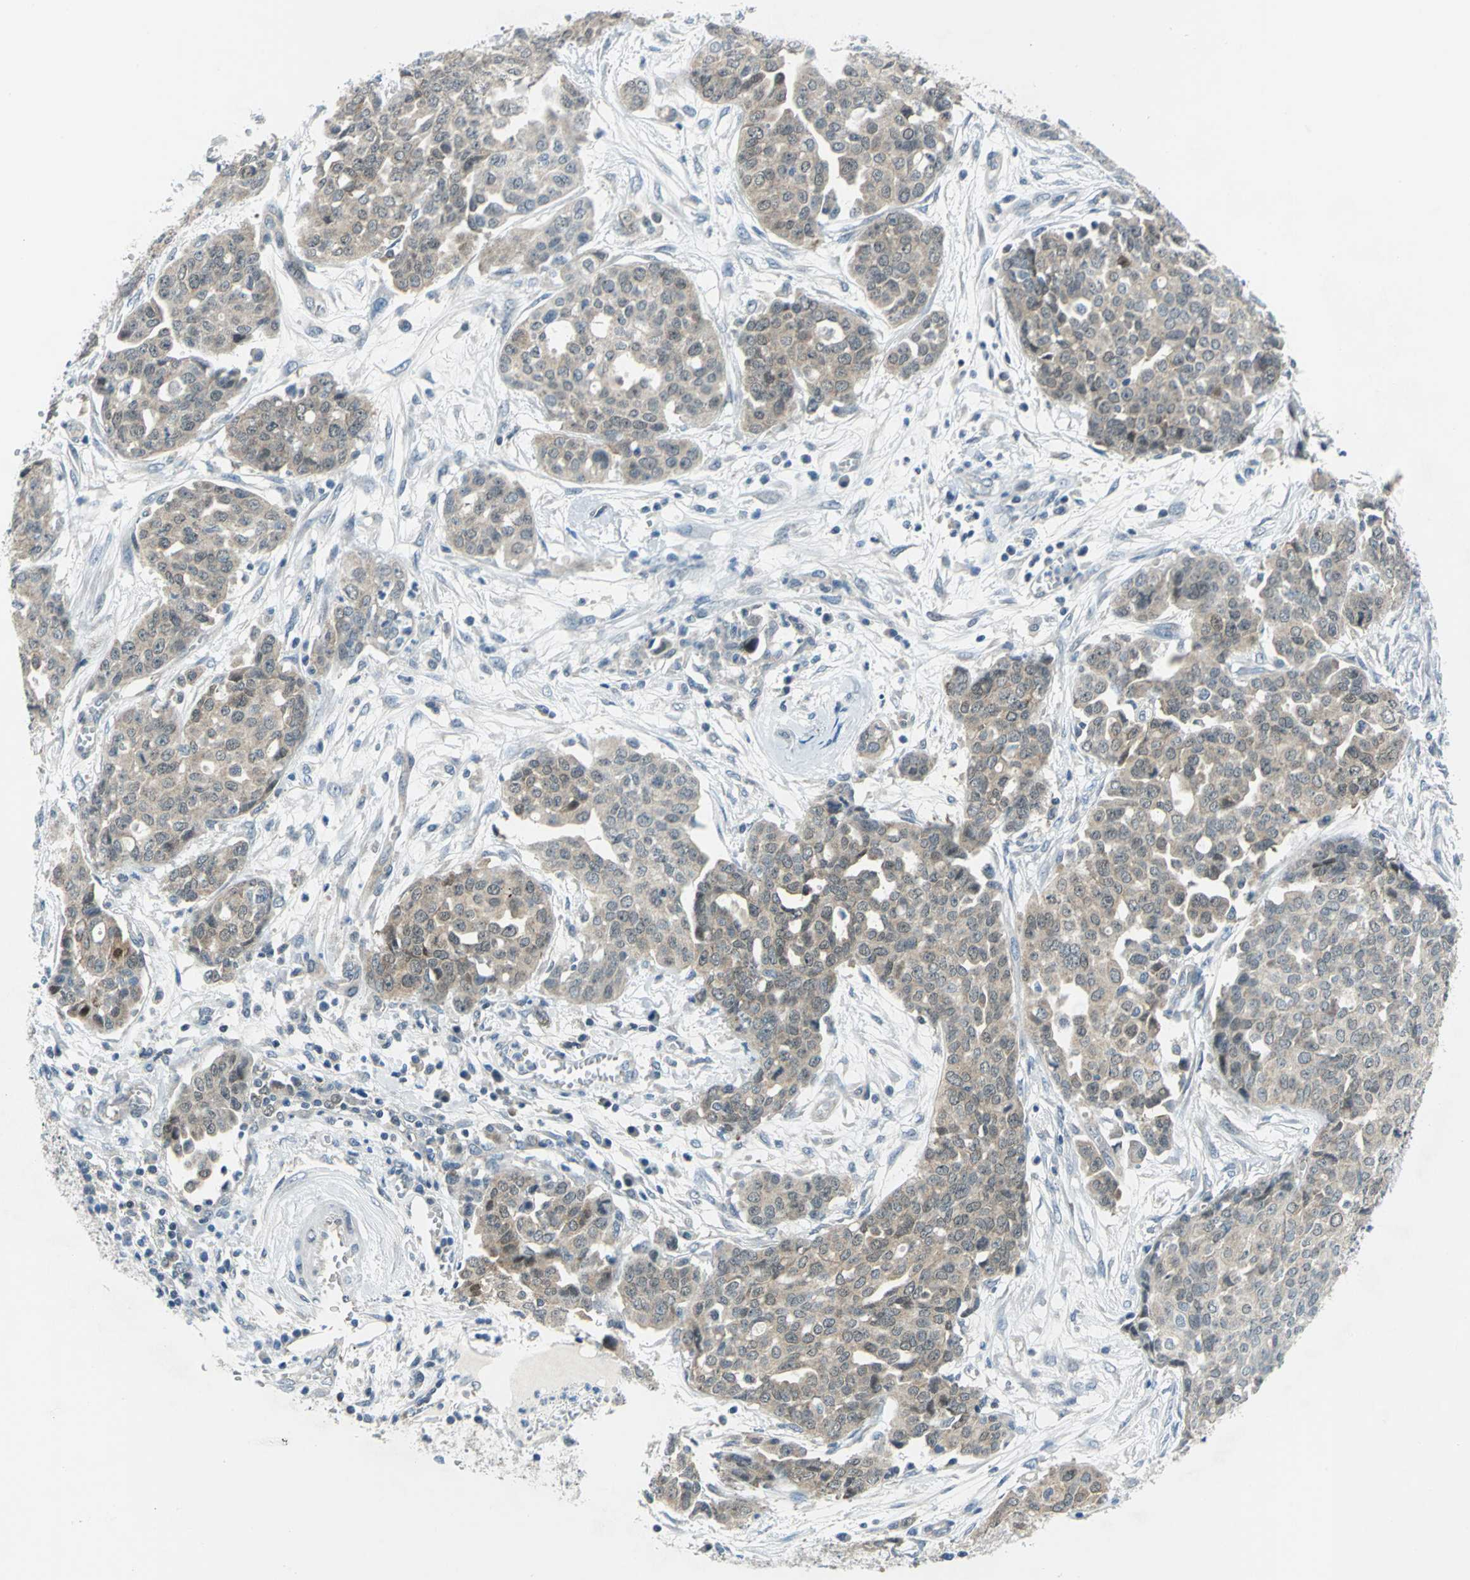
{"staining": {"intensity": "weak", "quantity": ">75%", "location": "cytoplasmic/membranous"}, "tissue": "ovarian cancer", "cell_type": "Tumor cells", "image_type": "cancer", "snomed": [{"axis": "morphology", "description": "Cystadenocarcinoma, serous, NOS"}, {"axis": "topography", "description": "Soft tissue"}, {"axis": "topography", "description": "Ovary"}], "caption": "Ovarian serous cystadenocarcinoma stained for a protein displays weak cytoplasmic/membranous positivity in tumor cells. The staining is performed using DAB brown chromogen to label protein expression. The nuclei are counter-stained blue using hematoxylin.", "gene": "PIN1", "patient": {"sex": "female", "age": 57}}